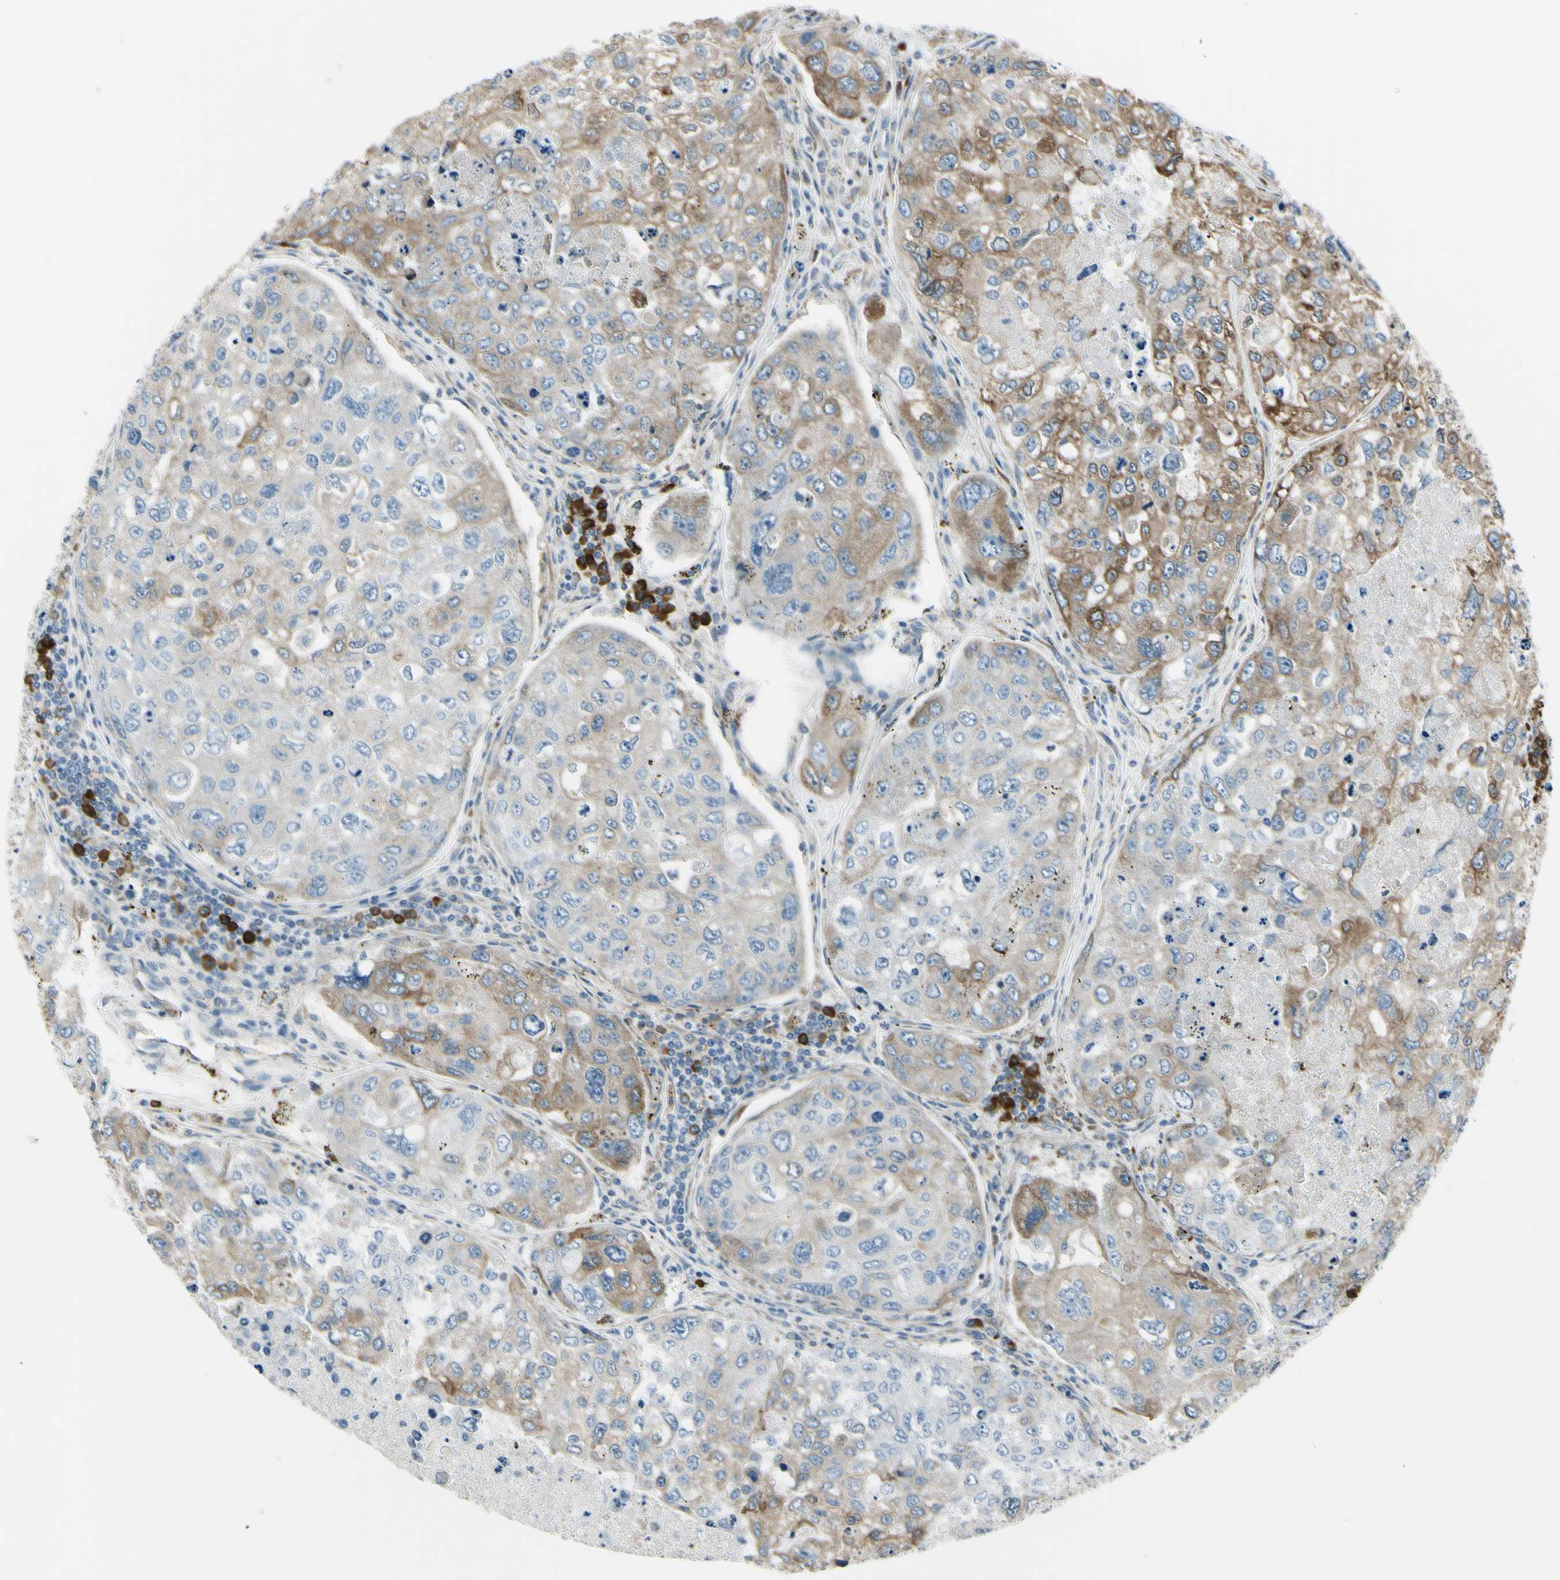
{"staining": {"intensity": "moderate", "quantity": "25%-75%", "location": "cytoplasmic/membranous"}, "tissue": "urothelial cancer", "cell_type": "Tumor cells", "image_type": "cancer", "snomed": [{"axis": "morphology", "description": "Urothelial carcinoma, High grade"}, {"axis": "topography", "description": "Lymph node"}, {"axis": "topography", "description": "Urinary bladder"}], "caption": "Brown immunohistochemical staining in urothelial carcinoma (high-grade) reveals moderate cytoplasmic/membranous positivity in approximately 25%-75% of tumor cells. Immunohistochemistry stains the protein in brown and the nuclei are stained blue.", "gene": "SELENOS", "patient": {"sex": "male", "age": 51}}